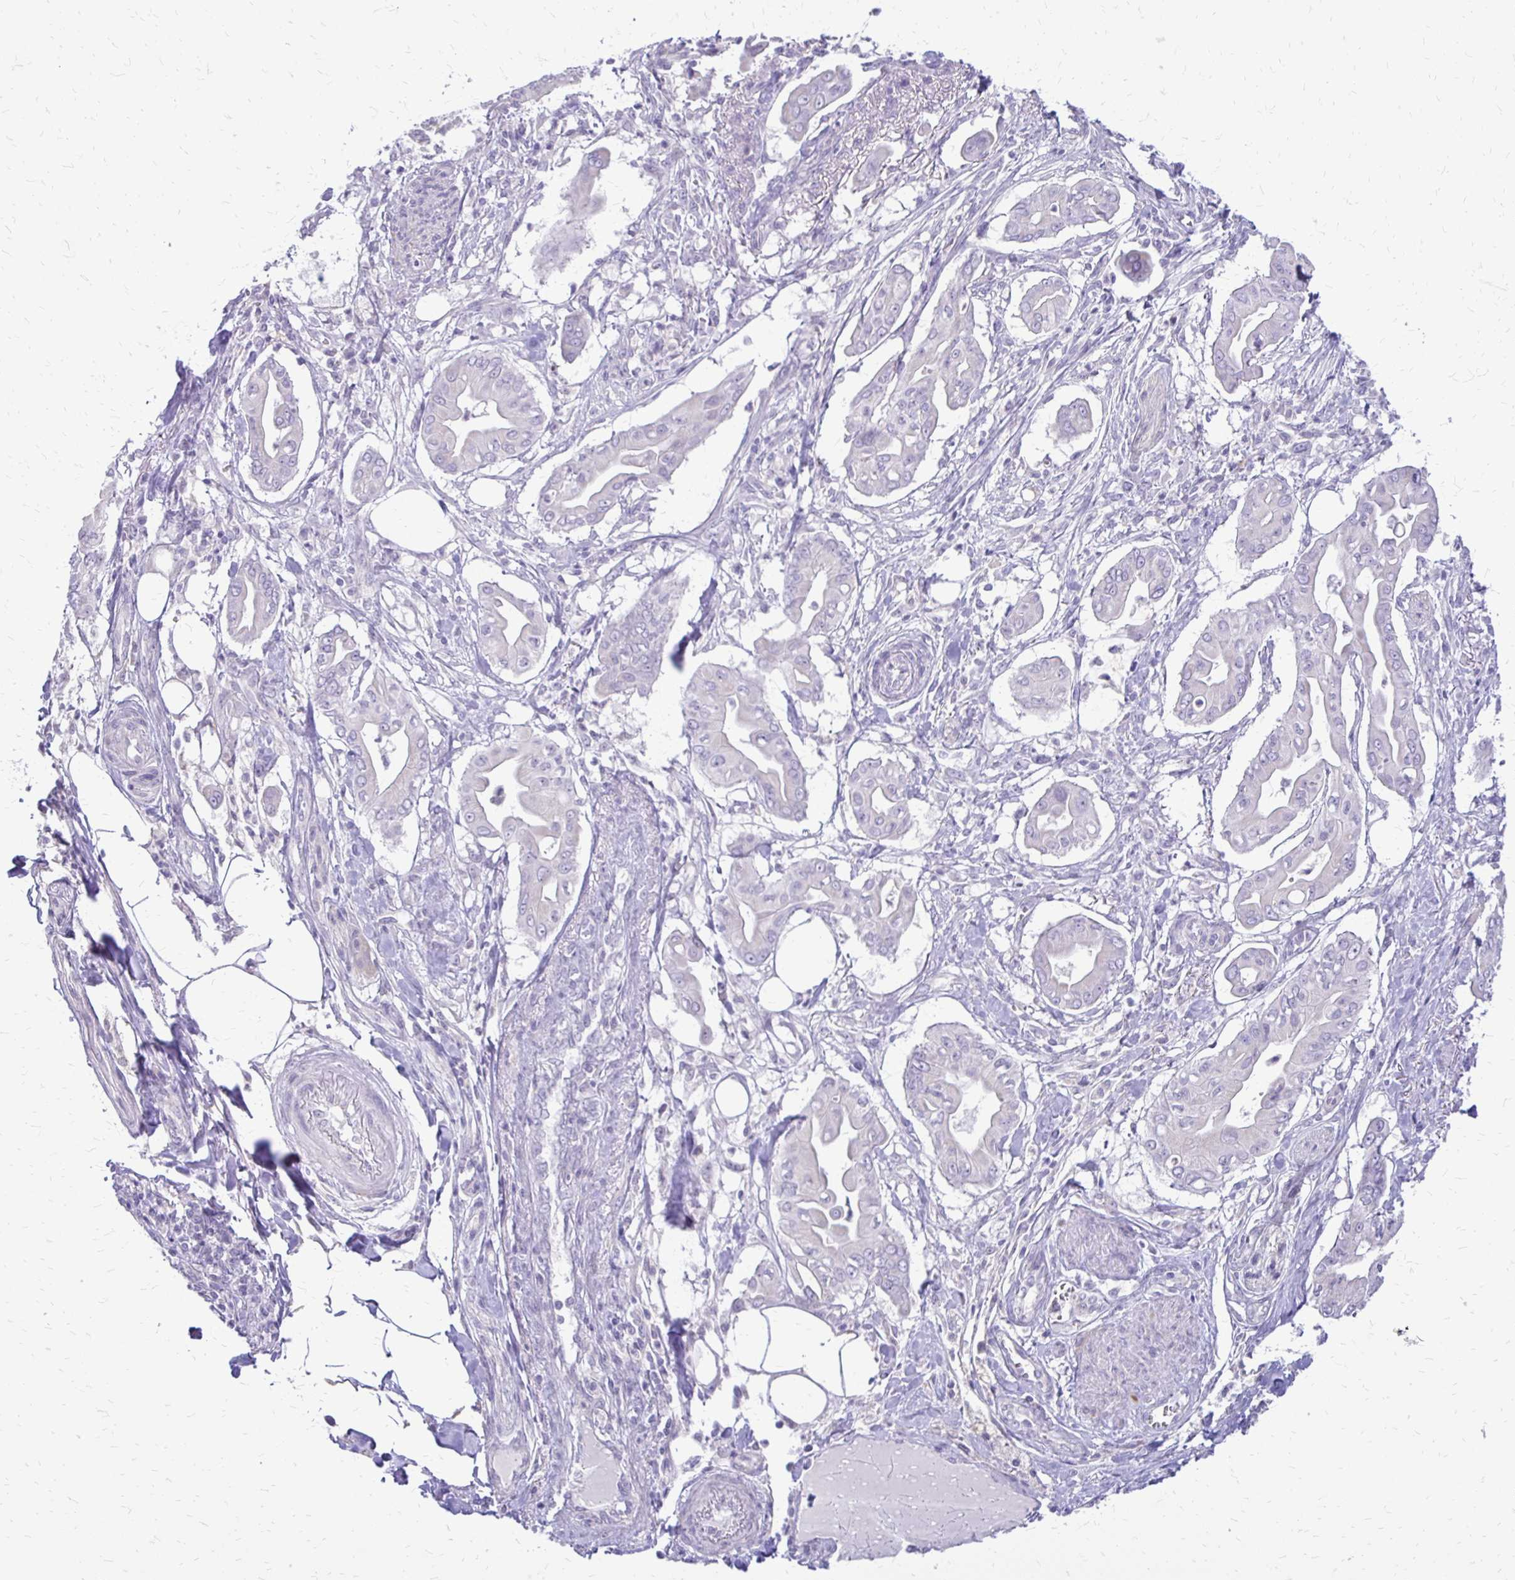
{"staining": {"intensity": "negative", "quantity": "none", "location": "none"}, "tissue": "pancreatic cancer", "cell_type": "Tumor cells", "image_type": "cancer", "snomed": [{"axis": "morphology", "description": "Adenocarcinoma, NOS"}, {"axis": "topography", "description": "Pancreas"}], "caption": "Micrograph shows no protein staining in tumor cells of pancreatic cancer (adenocarcinoma) tissue.", "gene": "ALPG", "patient": {"sex": "male", "age": 71}}